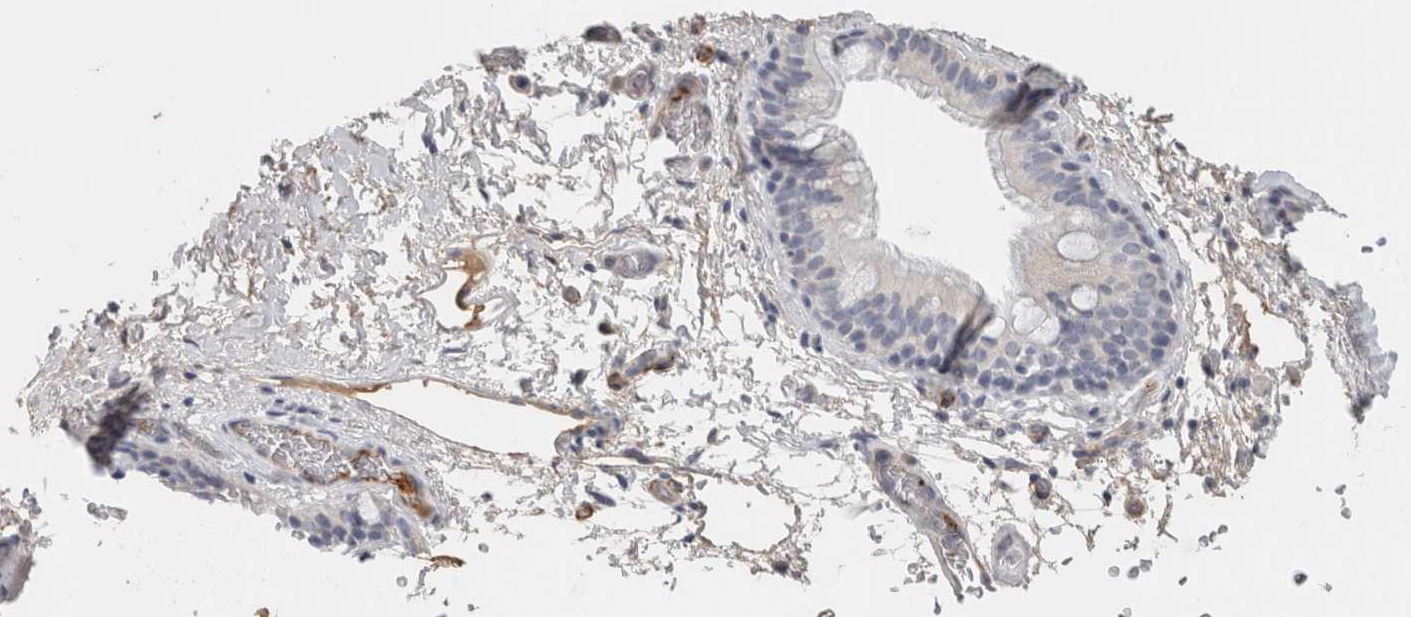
{"staining": {"intensity": "negative", "quantity": "none", "location": "none"}, "tissue": "bronchus", "cell_type": "Respiratory epithelial cells", "image_type": "normal", "snomed": [{"axis": "morphology", "description": "Normal tissue, NOS"}, {"axis": "topography", "description": "Cartilage tissue"}], "caption": "DAB (3,3'-diaminobenzidine) immunohistochemical staining of unremarkable human bronchus exhibits no significant staining in respiratory epithelial cells. The staining was performed using DAB to visualize the protein expression in brown, while the nuclei were stained in blue with hematoxylin (Magnification: 20x).", "gene": "CD36", "patient": {"sex": "female", "age": 63}}